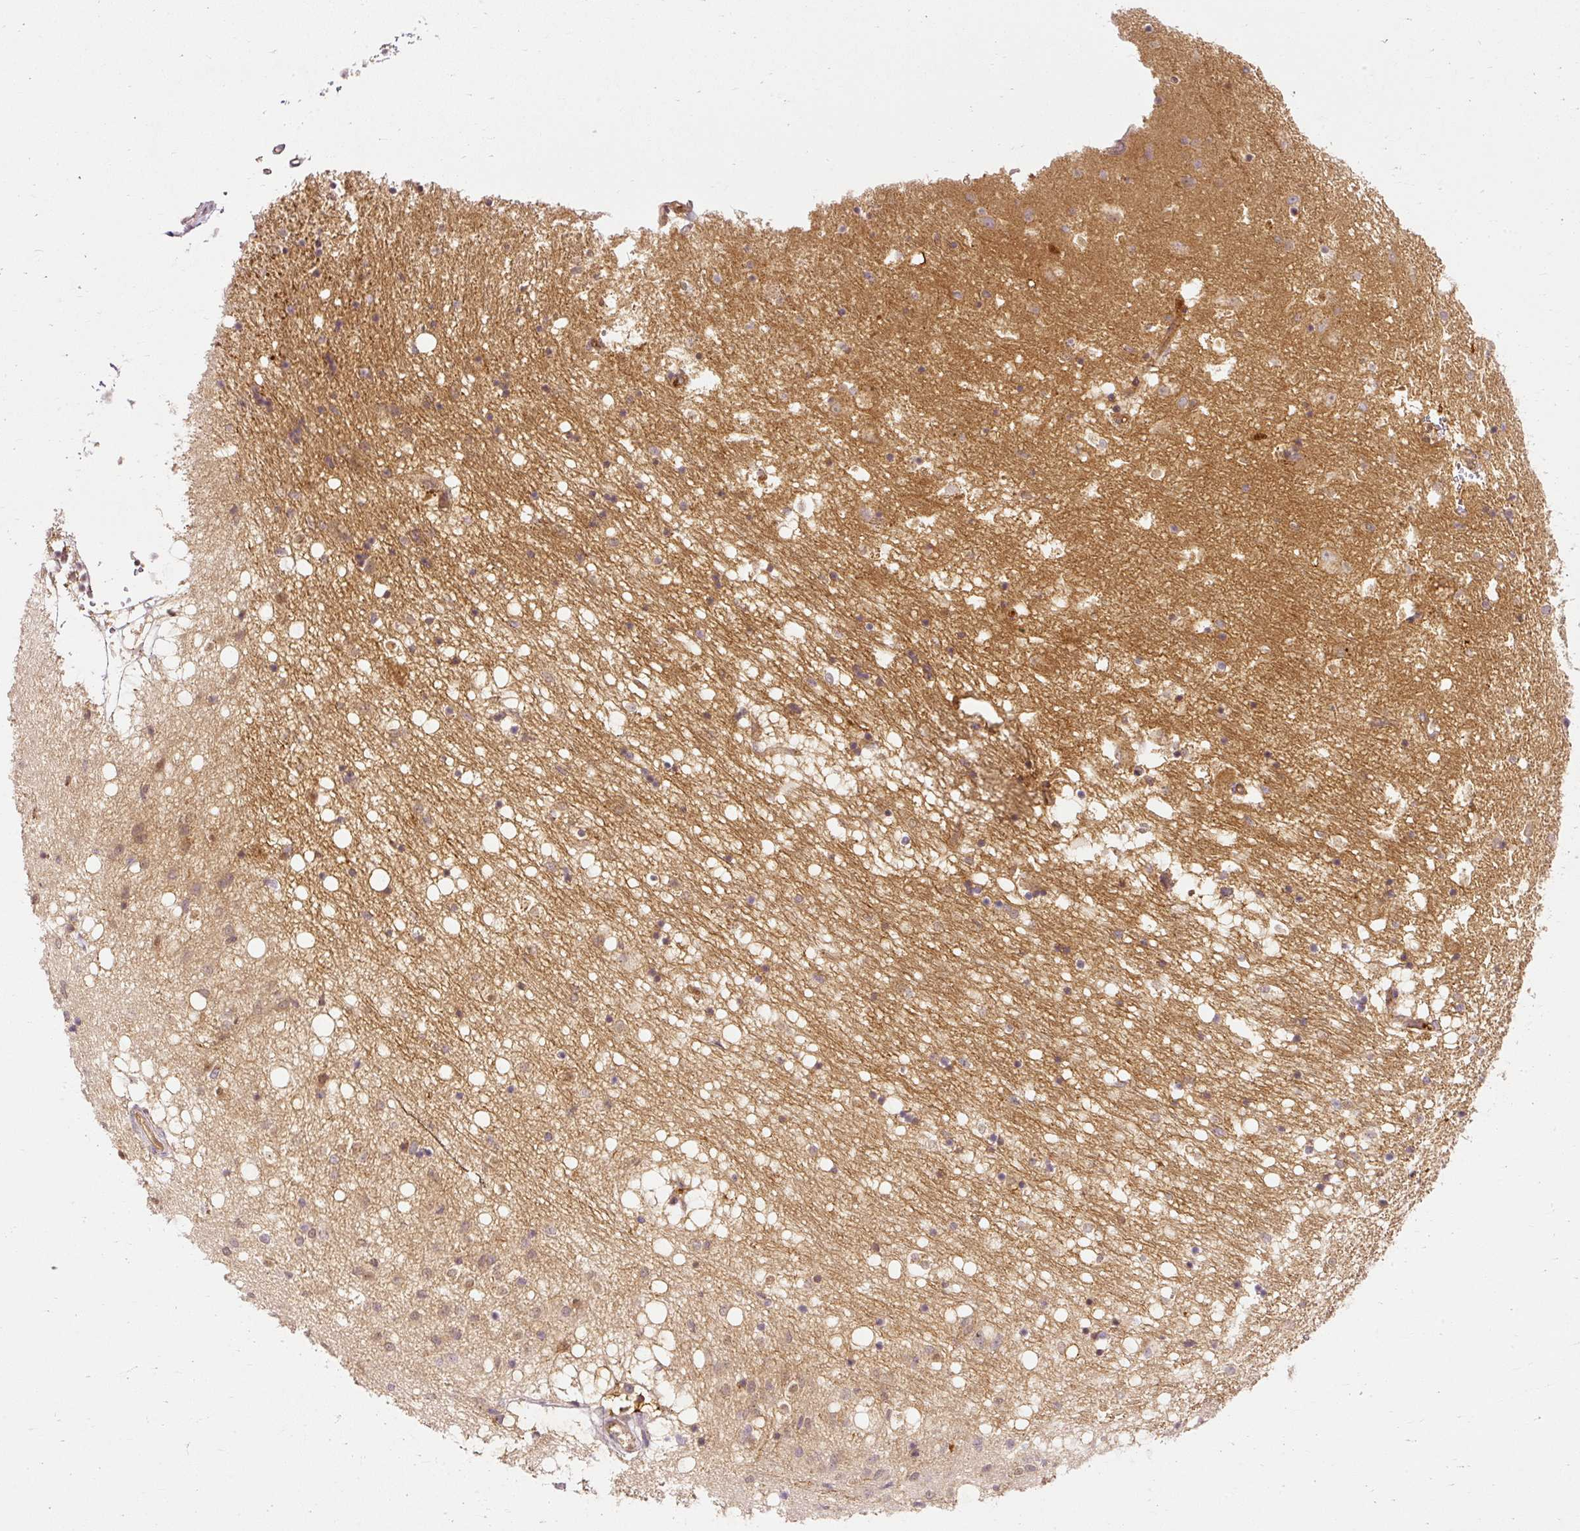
{"staining": {"intensity": "moderate", "quantity": "<25%", "location": "cytoplasmic/membranous"}, "tissue": "caudate", "cell_type": "Glial cells", "image_type": "normal", "snomed": [{"axis": "morphology", "description": "Normal tissue, NOS"}, {"axis": "topography", "description": "Lateral ventricle wall"}], "caption": "Caudate was stained to show a protein in brown. There is low levels of moderate cytoplasmic/membranous staining in about <25% of glial cells. The staining was performed using DAB to visualize the protein expression in brown, while the nuclei were stained in blue with hematoxylin (Magnification: 20x).", "gene": "ARMH3", "patient": {"sex": "male", "age": 58}}